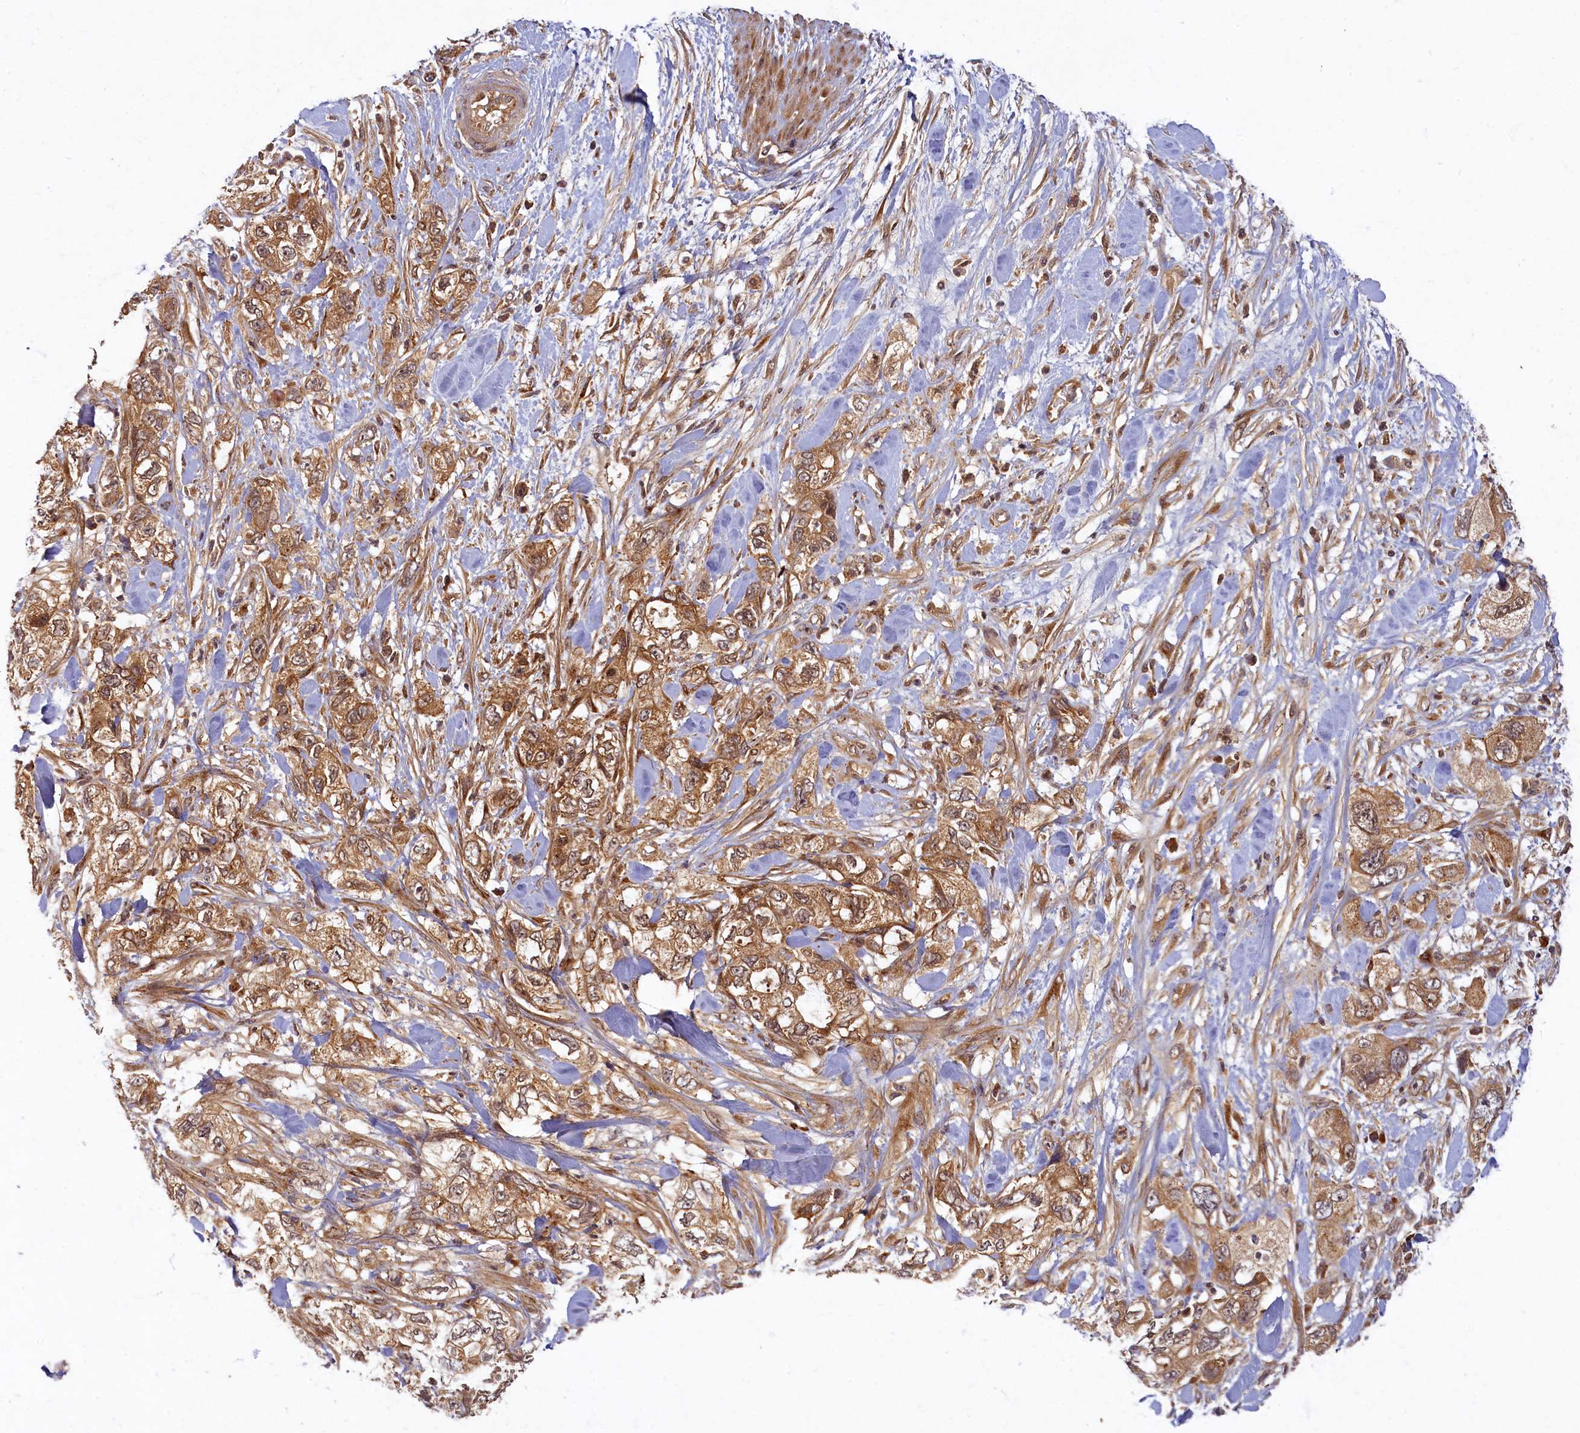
{"staining": {"intensity": "moderate", "quantity": ">75%", "location": "cytoplasmic/membranous"}, "tissue": "pancreatic cancer", "cell_type": "Tumor cells", "image_type": "cancer", "snomed": [{"axis": "morphology", "description": "Adenocarcinoma, NOS"}, {"axis": "topography", "description": "Pancreas"}], "caption": "Protein staining displays moderate cytoplasmic/membranous staining in about >75% of tumor cells in pancreatic cancer (adenocarcinoma).", "gene": "BICD1", "patient": {"sex": "female", "age": 73}}